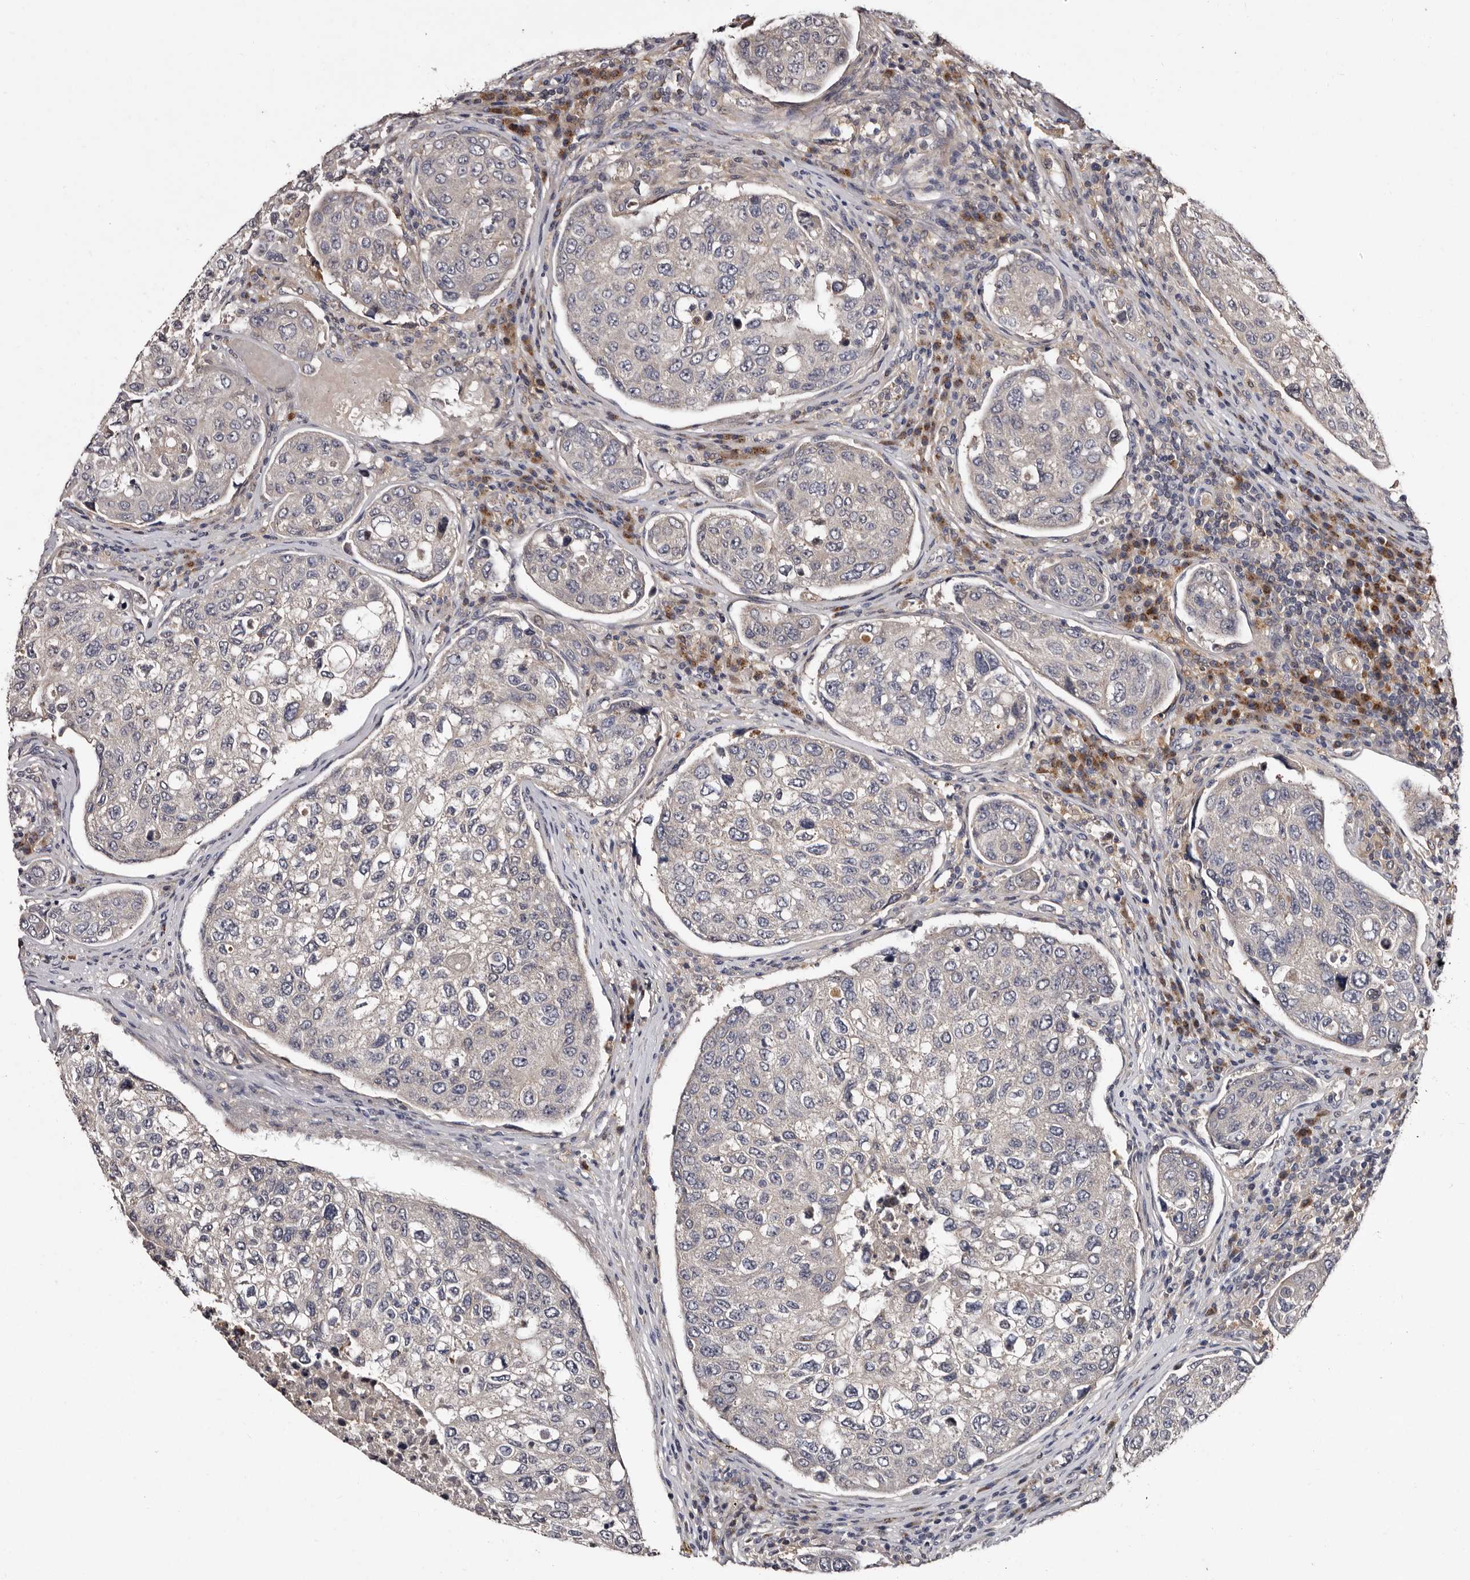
{"staining": {"intensity": "weak", "quantity": "<25%", "location": "cytoplasmic/membranous"}, "tissue": "urothelial cancer", "cell_type": "Tumor cells", "image_type": "cancer", "snomed": [{"axis": "morphology", "description": "Urothelial carcinoma, High grade"}, {"axis": "topography", "description": "Lymph node"}, {"axis": "topography", "description": "Urinary bladder"}], "caption": "Immunohistochemistry histopathology image of neoplastic tissue: high-grade urothelial carcinoma stained with DAB exhibits no significant protein staining in tumor cells.", "gene": "DNPH1", "patient": {"sex": "male", "age": 51}}